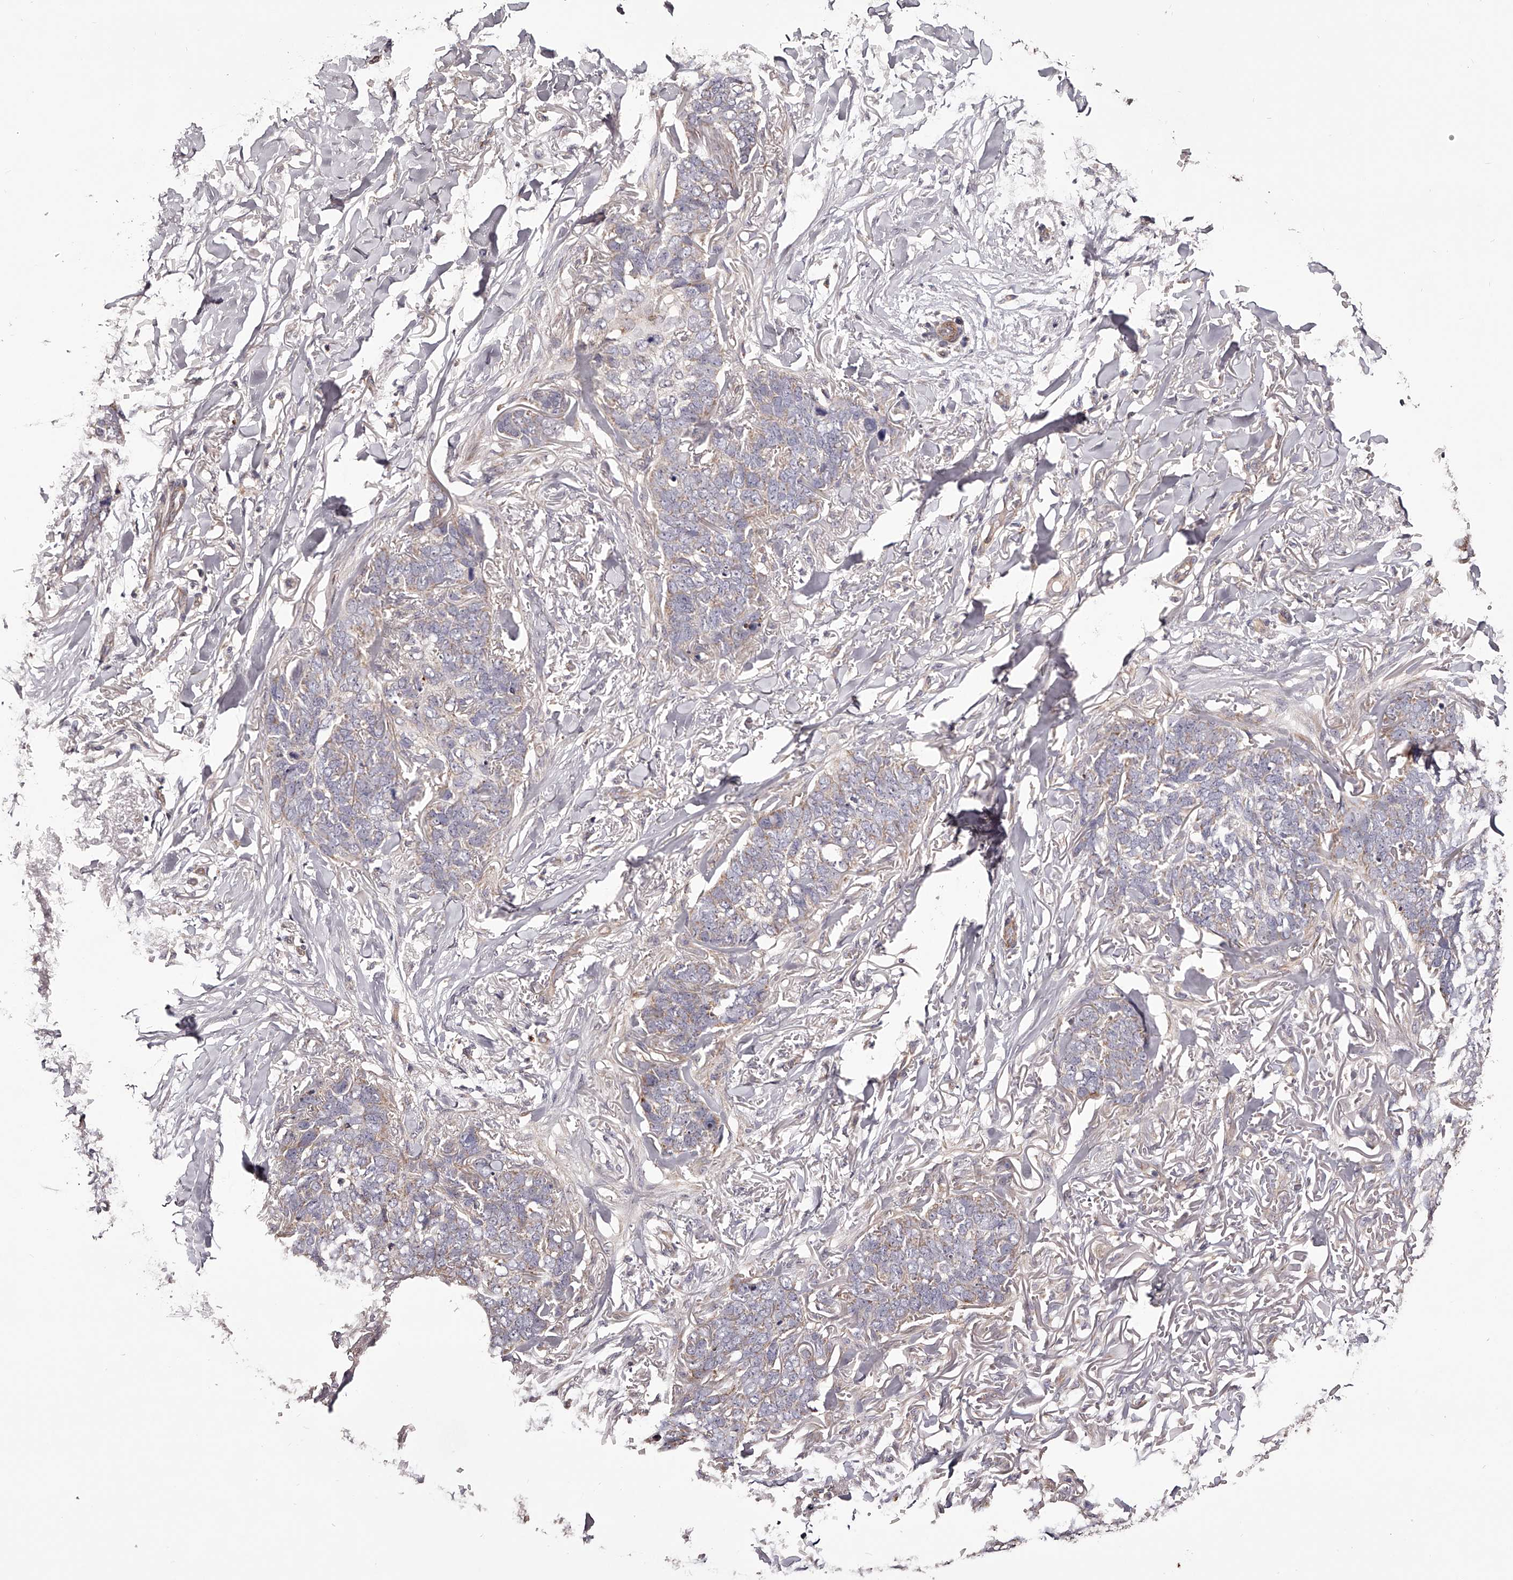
{"staining": {"intensity": "weak", "quantity": ">75%", "location": "cytoplasmic/membranous"}, "tissue": "skin cancer", "cell_type": "Tumor cells", "image_type": "cancer", "snomed": [{"axis": "morphology", "description": "Normal tissue, NOS"}, {"axis": "morphology", "description": "Basal cell carcinoma"}, {"axis": "topography", "description": "Skin"}], "caption": "Immunohistochemistry photomicrograph of neoplastic tissue: human skin cancer stained using immunohistochemistry reveals low levels of weak protein expression localized specifically in the cytoplasmic/membranous of tumor cells, appearing as a cytoplasmic/membranous brown color.", "gene": "ODF2L", "patient": {"sex": "male", "age": 77}}